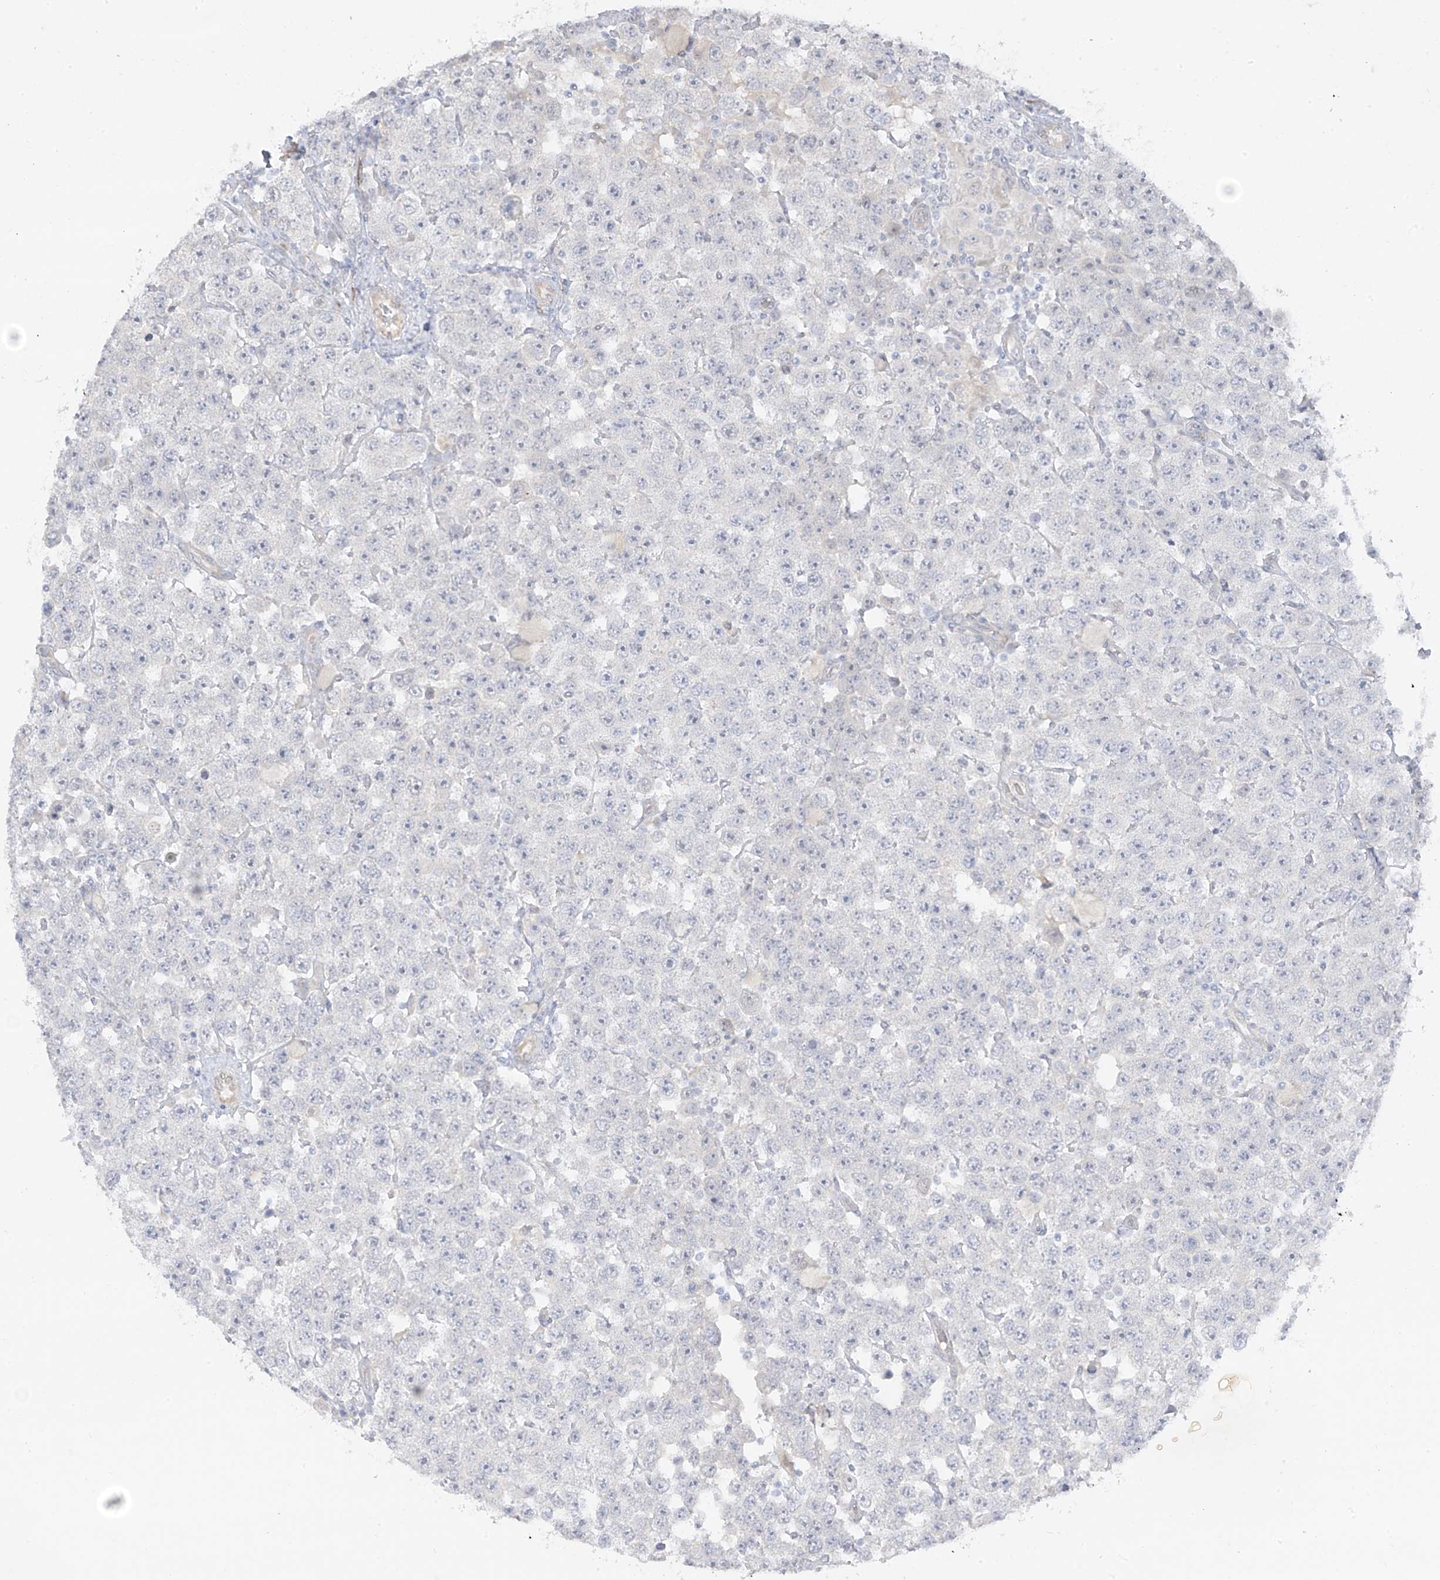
{"staining": {"intensity": "negative", "quantity": "none", "location": "none"}, "tissue": "testis cancer", "cell_type": "Tumor cells", "image_type": "cancer", "snomed": [{"axis": "morphology", "description": "Seminoma, NOS"}, {"axis": "topography", "description": "Testis"}], "caption": "A high-resolution micrograph shows immunohistochemistry staining of testis cancer (seminoma), which reveals no significant expression in tumor cells. (Brightfield microscopy of DAB (3,3'-diaminobenzidine) immunohistochemistry (IHC) at high magnification).", "gene": "DCDC2", "patient": {"sex": "male", "age": 28}}